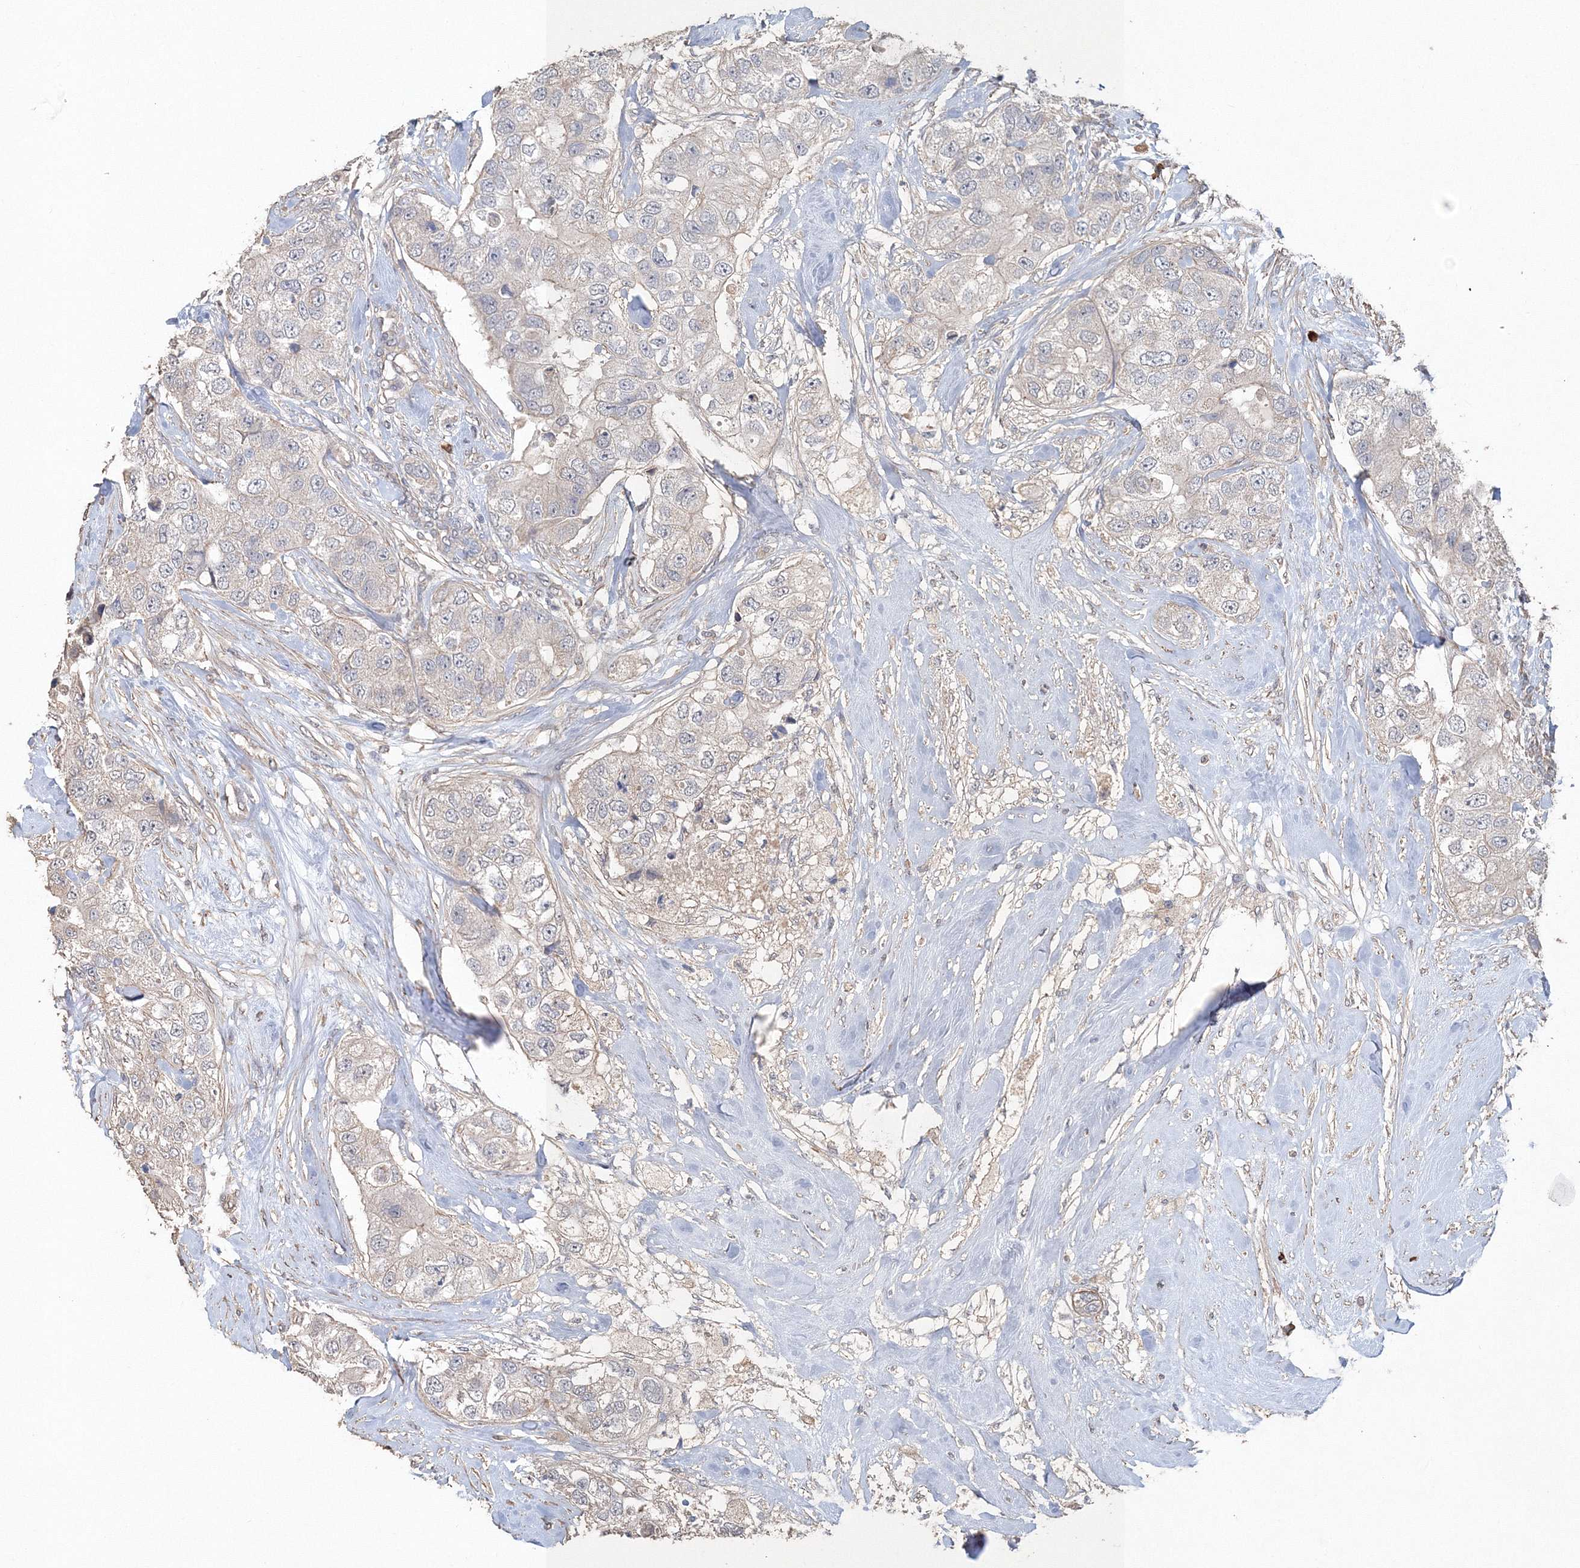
{"staining": {"intensity": "negative", "quantity": "none", "location": "none"}, "tissue": "breast cancer", "cell_type": "Tumor cells", "image_type": "cancer", "snomed": [{"axis": "morphology", "description": "Duct carcinoma"}, {"axis": "topography", "description": "Breast"}], "caption": "IHC of human breast invasive ductal carcinoma reveals no staining in tumor cells.", "gene": "NALF2", "patient": {"sex": "female", "age": 62}}